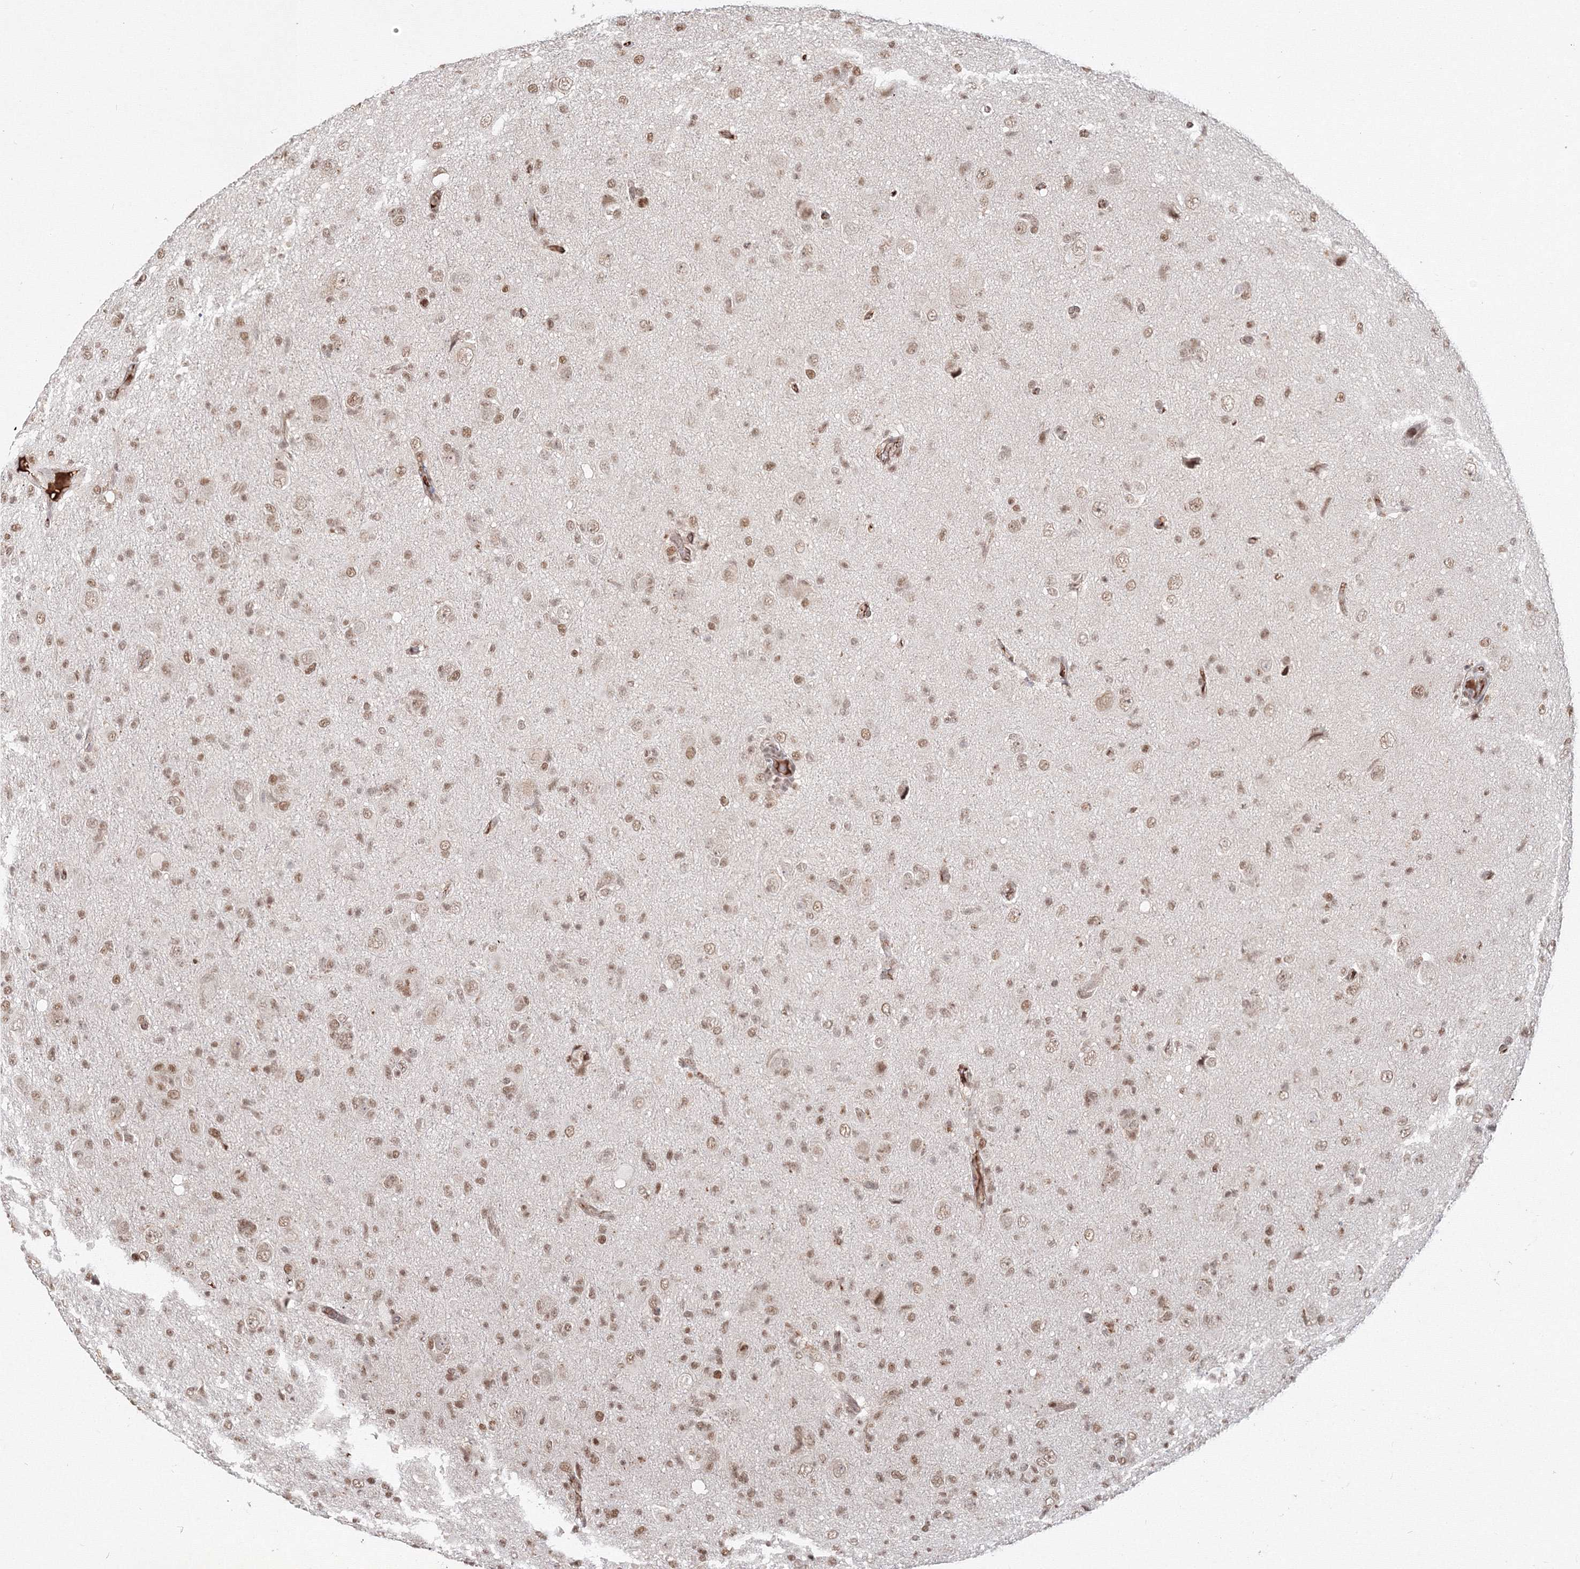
{"staining": {"intensity": "weak", "quantity": ">75%", "location": "nuclear"}, "tissue": "glioma", "cell_type": "Tumor cells", "image_type": "cancer", "snomed": [{"axis": "morphology", "description": "Glioma, malignant, High grade"}, {"axis": "topography", "description": "Brain"}], "caption": "Approximately >75% of tumor cells in human malignant glioma (high-grade) exhibit weak nuclear protein positivity as visualized by brown immunohistochemical staining.", "gene": "IWS1", "patient": {"sex": "female", "age": 57}}